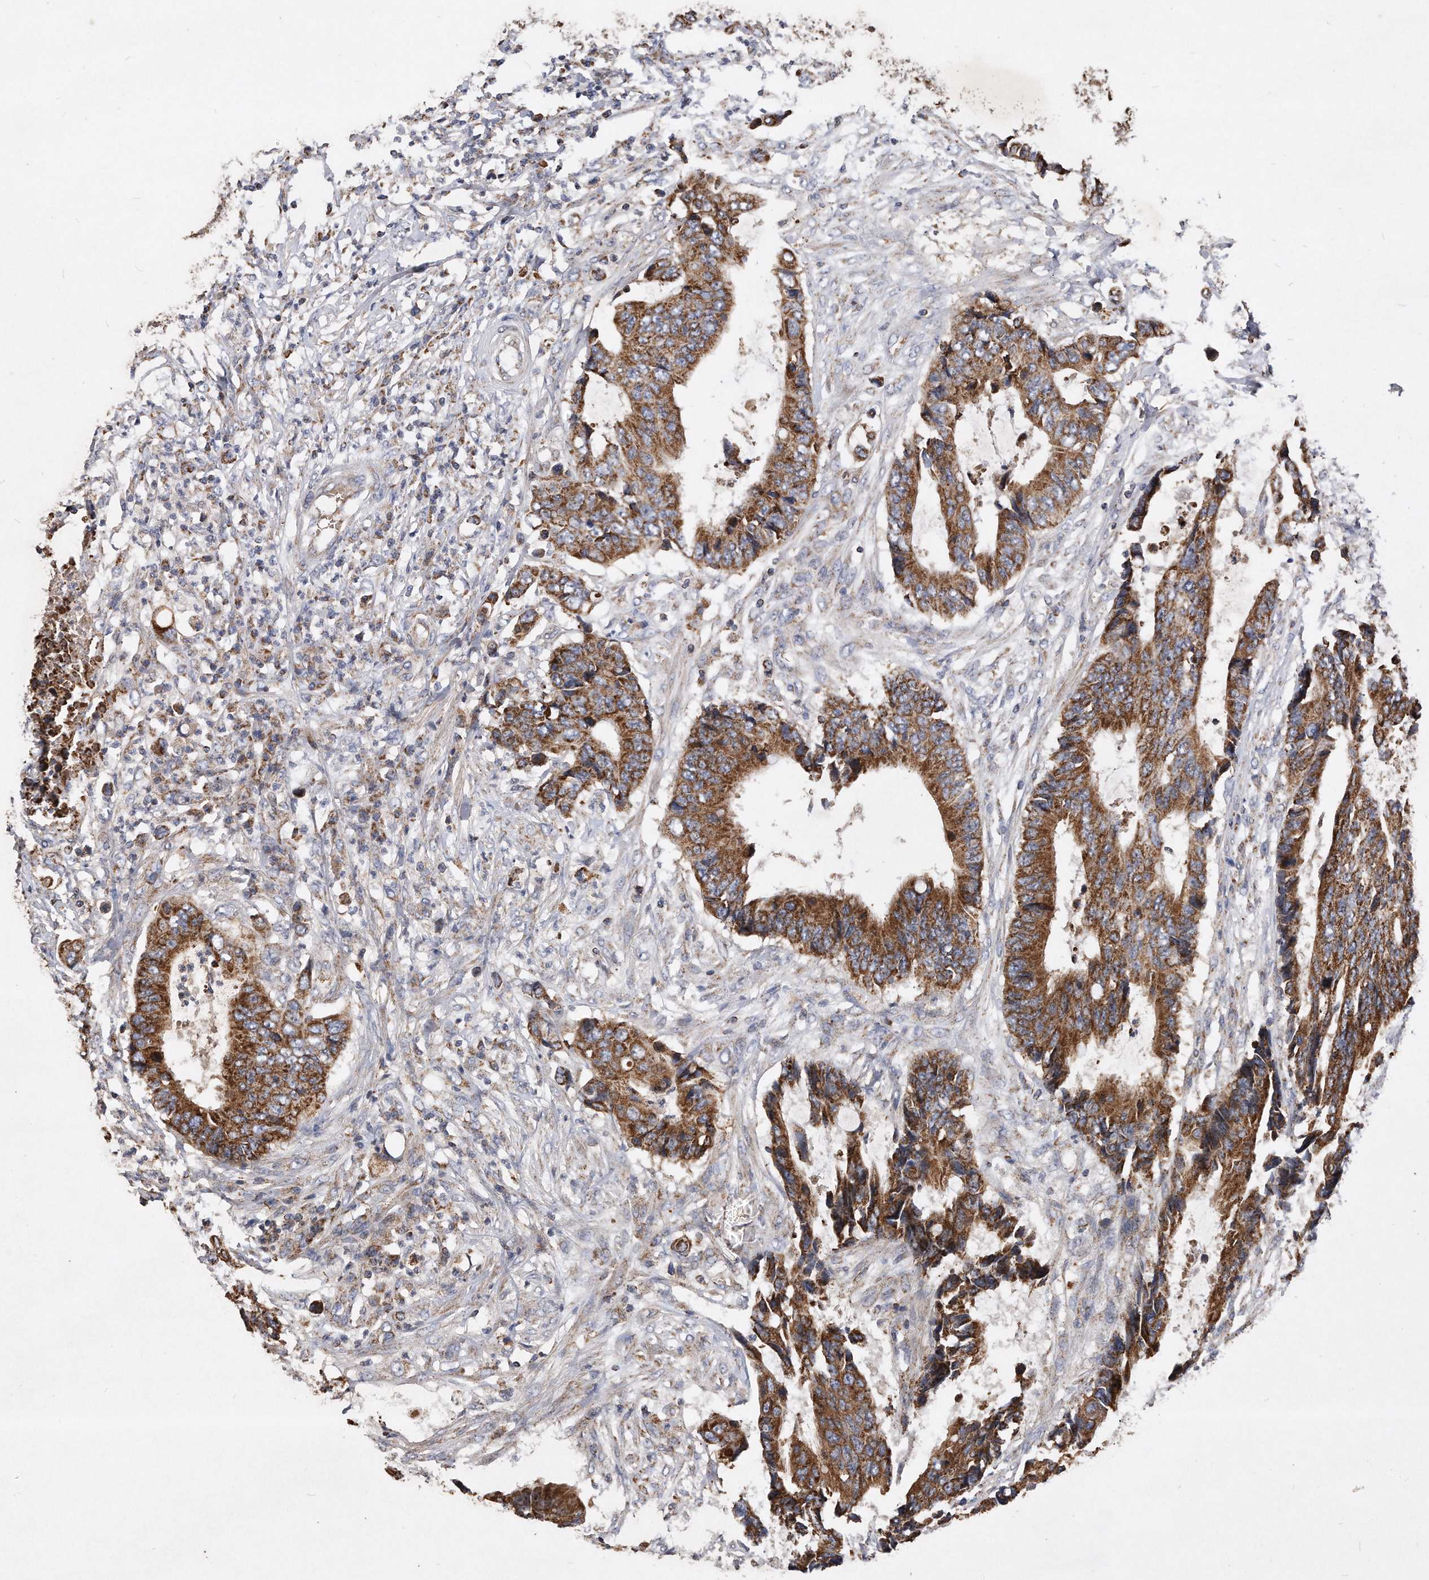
{"staining": {"intensity": "moderate", "quantity": ">75%", "location": "cytoplasmic/membranous"}, "tissue": "colorectal cancer", "cell_type": "Tumor cells", "image_type": "cancer", "snomed": [{"axis": "morphology", "description": "Adenocarcinoma, NOS"}, {"axis": "topography", "description": "Rectum"}], "caption": "The photomicrograph demonstrates a brown stain indicating the presence of a protein in the cytoplasmic/membranous of tumor cells in colorectal cancer. (IHC, brightfield microscopy, high magnification).", "gene": "PPP5C", "patient": {"sex": "male", "age": 84}}